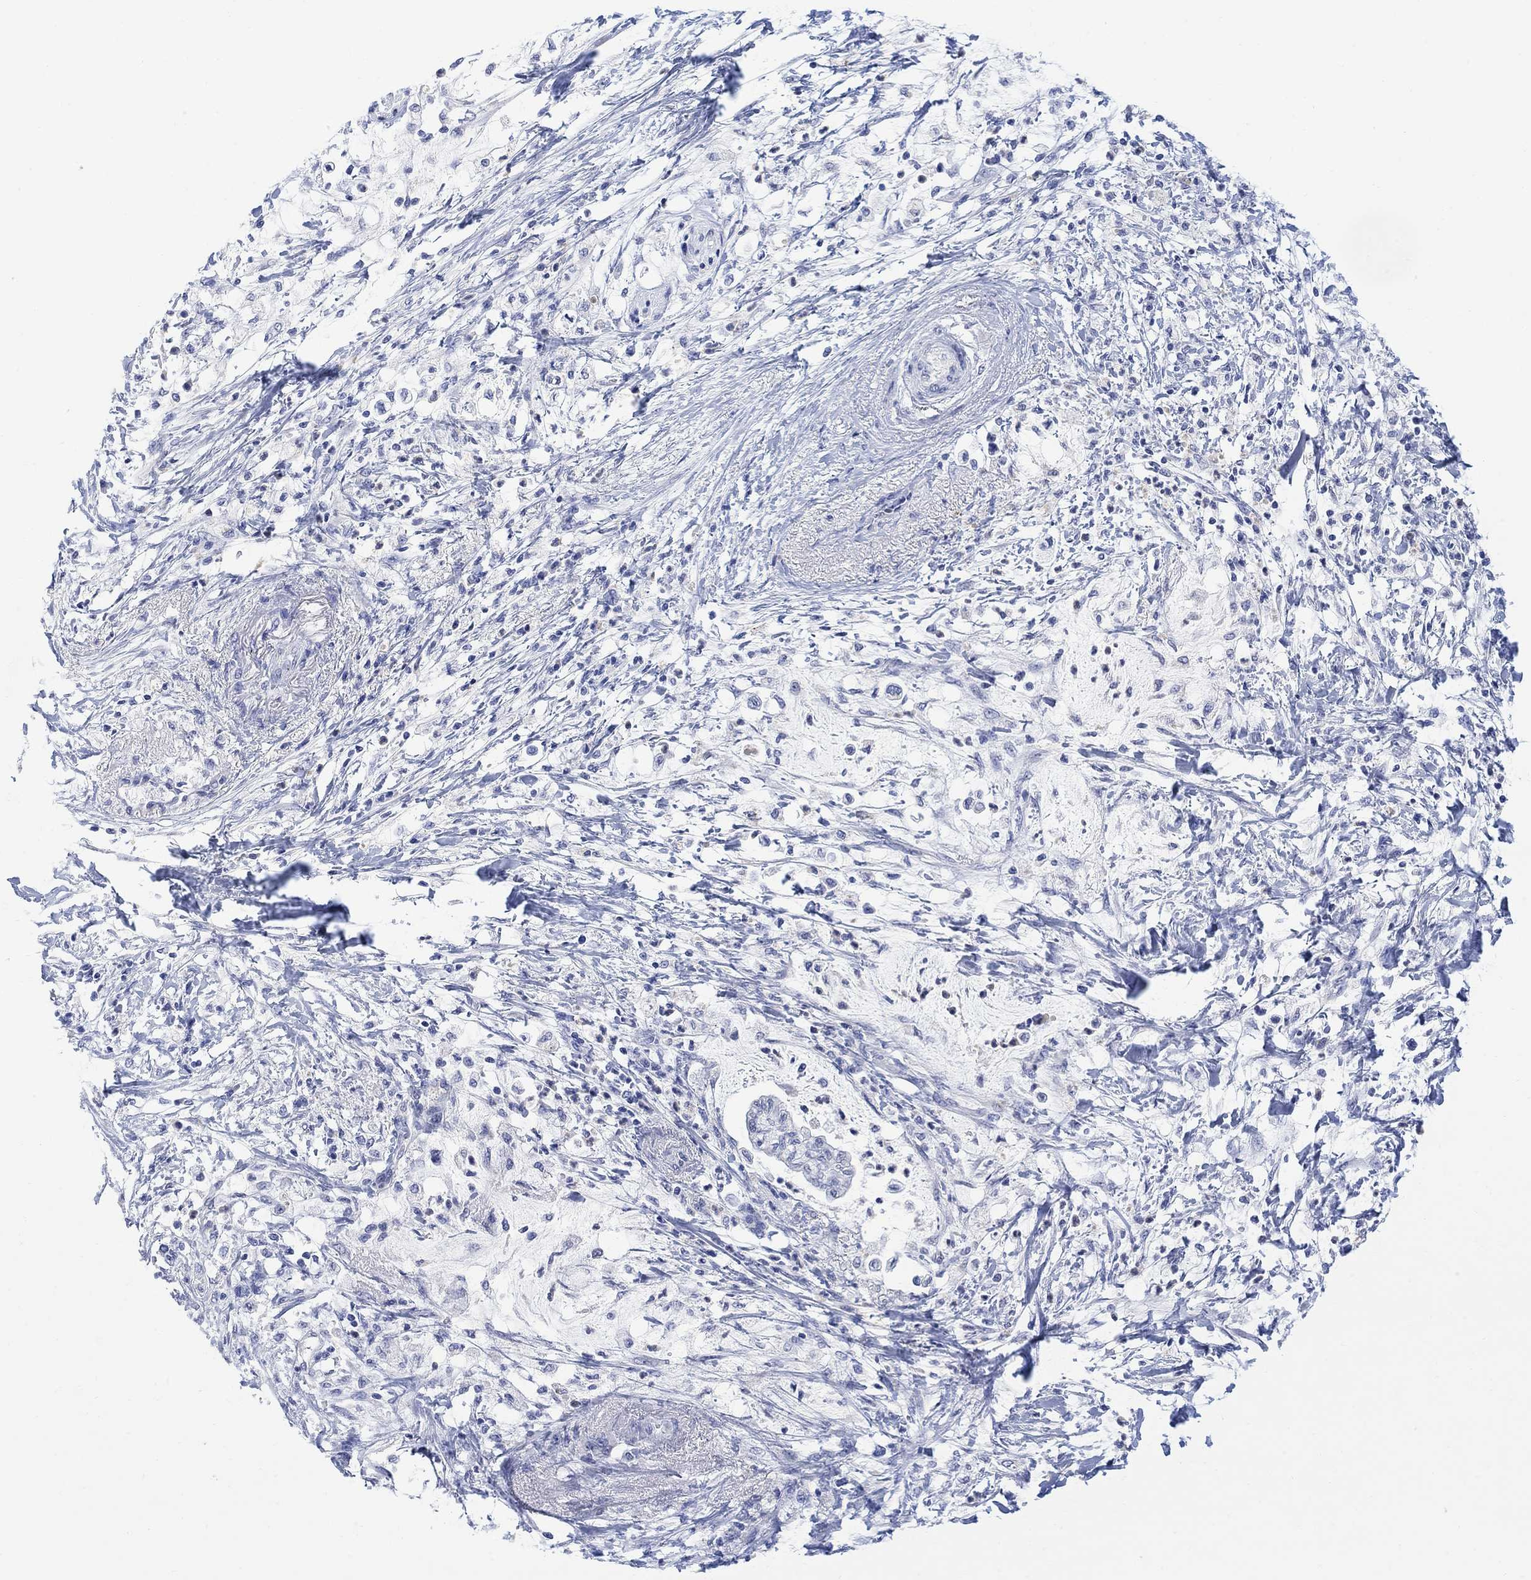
{"staining": {"intensity": "negative", "quantity": "none", "location": "none"}, "tissue": "pancreatic cancer", "cell_type": "Tumor cells", "image_type": "cancer", "snomed": [{"axis": "morphology", "description": "Normal tissue, NOS"}, {"axis": "morphology", "description": "Adenocarcinoma, NOS"}, {"axis": "topography", "description": "Pancreas"}, {"axis": "topography", "description": "Duodenum"}], "caption": "An immunohistochemistry (IHC) histopathology image of pancreatic adenocarcinoma is shown. There is no staining in tumor cells of pancreatic adenocarcinoma. The staining is performed using DAB brown chromogen with nuclei counter-stained in using hematoxylin.", "gene": "FBP2", "patient": {"sex": "female", "age": 60}}